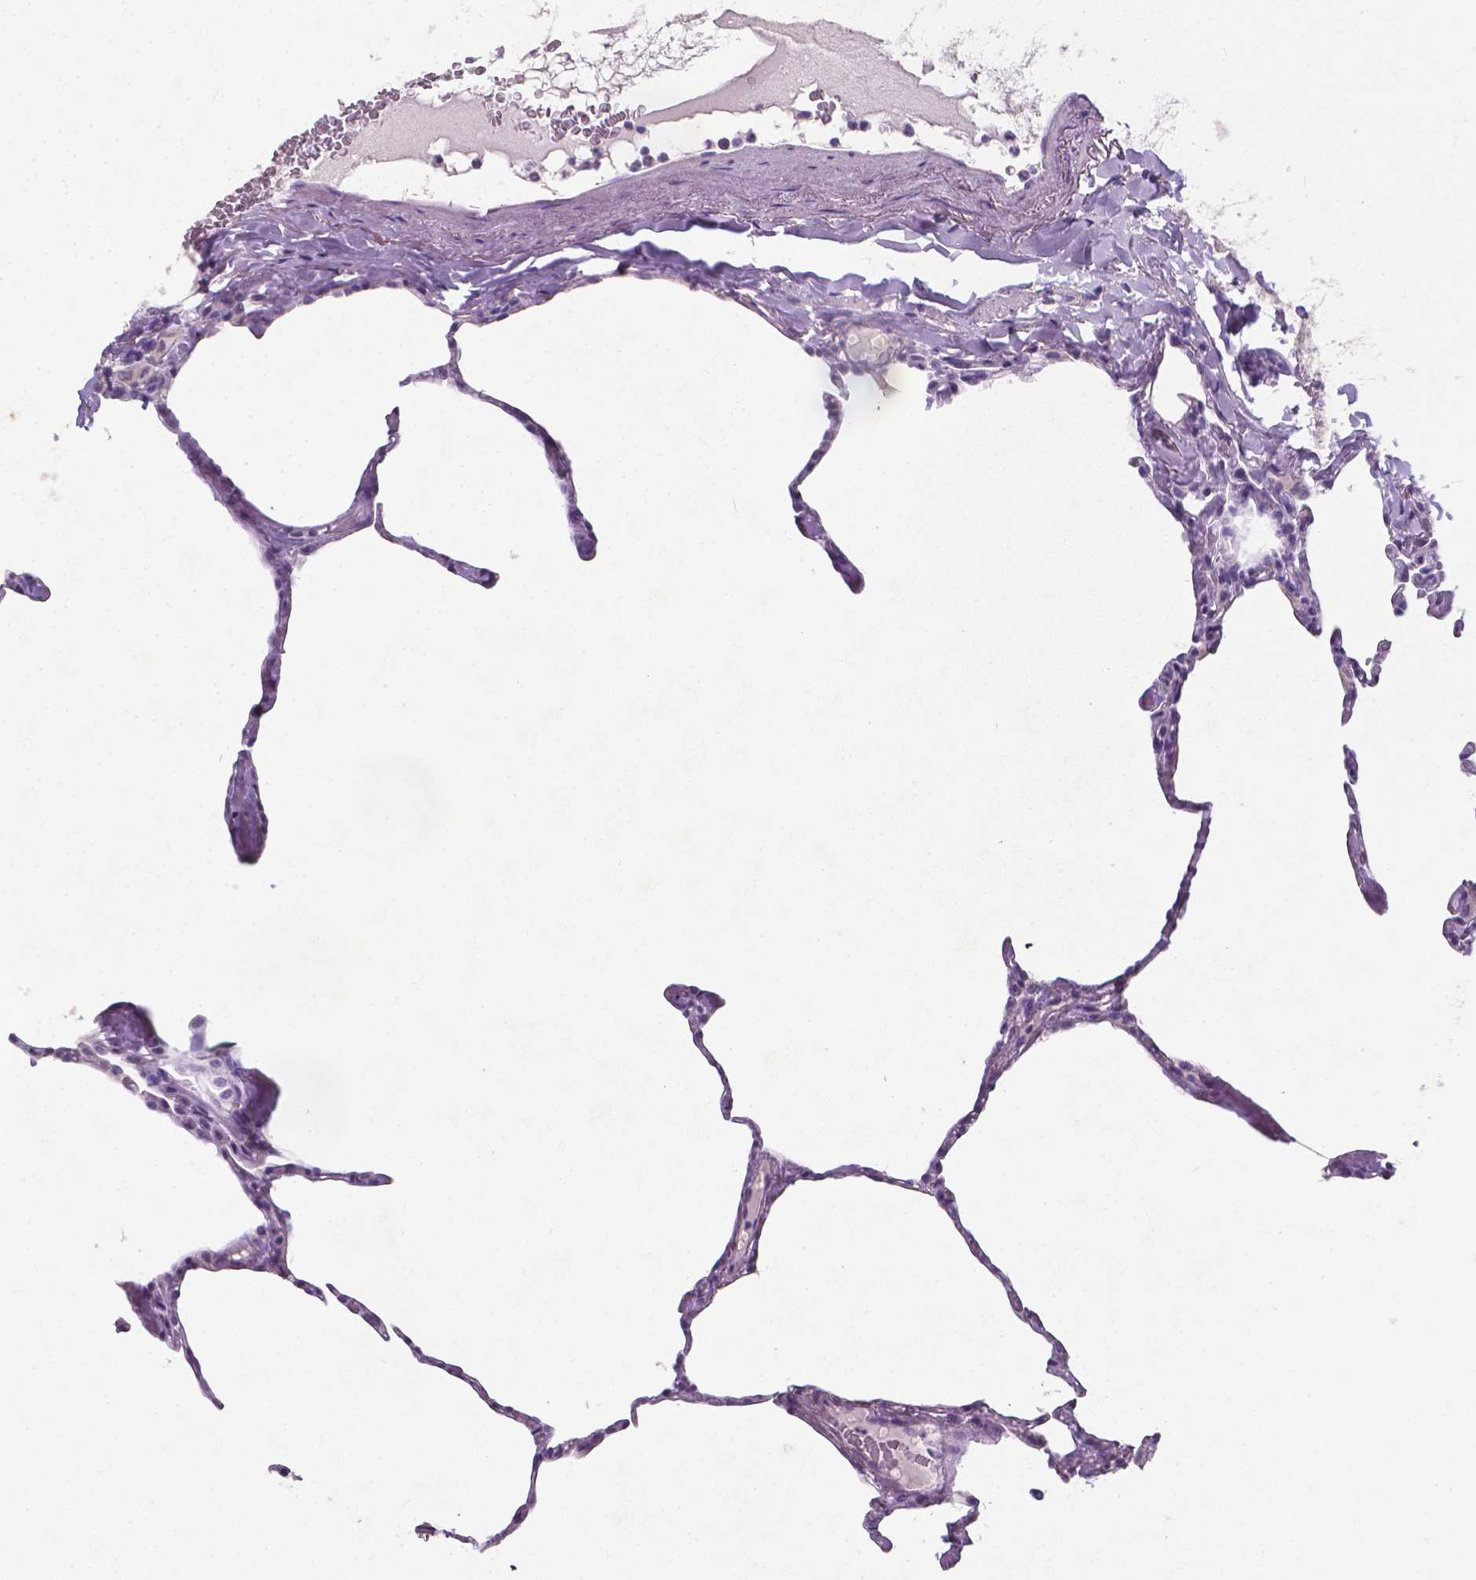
{"staining": {"intensity": "negative", "quantity": "none", "location": "none"}, "tissue": "lung", "cell_type": "Alveolar cells", "image_type": "normal", "snomed": [{"axis": "morphology", "description": "Normal tissue, NOS"}, {"axis": "topography", "description": "Lung"}], "caption": "Lung was stained to show a protein in brown. There is no significant expression in alveolar cells. (Brightfield microscopy of DAB (3,3'-diaminobenzidine) immunohistochemistry (IHC) at high magnification).", "gene": "XPNPEP2", "patient": {"sex": "male", "age": 65}}